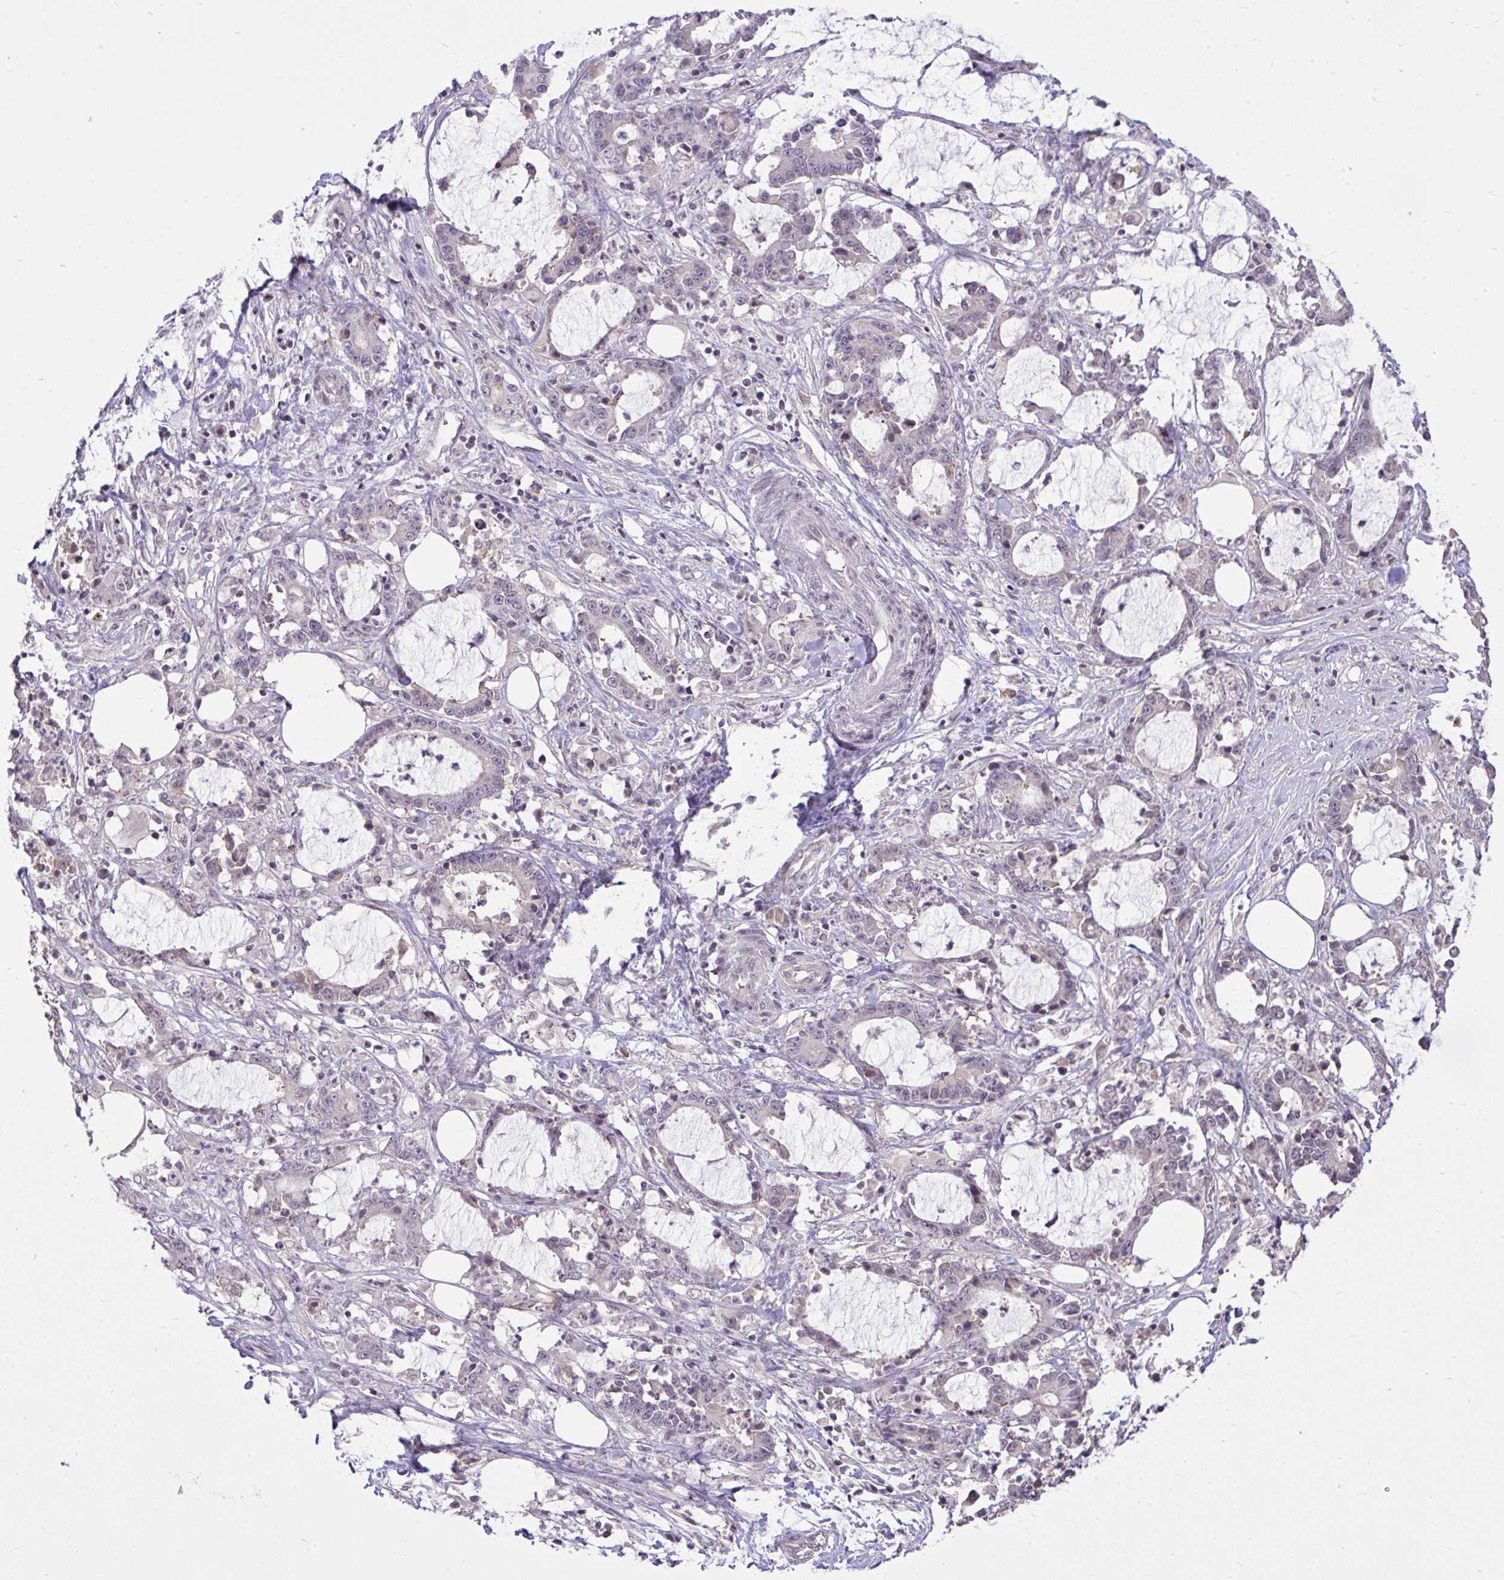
{"staining": {"intensity": "negative", "quantity": "none", "location": "none"}, "tissue": "stomach cancer", "cell_type": "Tumor cells", "image_type": "cancer", "snomed": [{"axis": "morphology", "description": "Adenocarcinoma, NOS"}, {"axis": "topography", "description": "Stomach, upper"}], "caption": "There is no significant expression in tumor cells of stomach cancer.", "gene": "CYP20A1", "patient": {"sex": "male", "age": 68}}